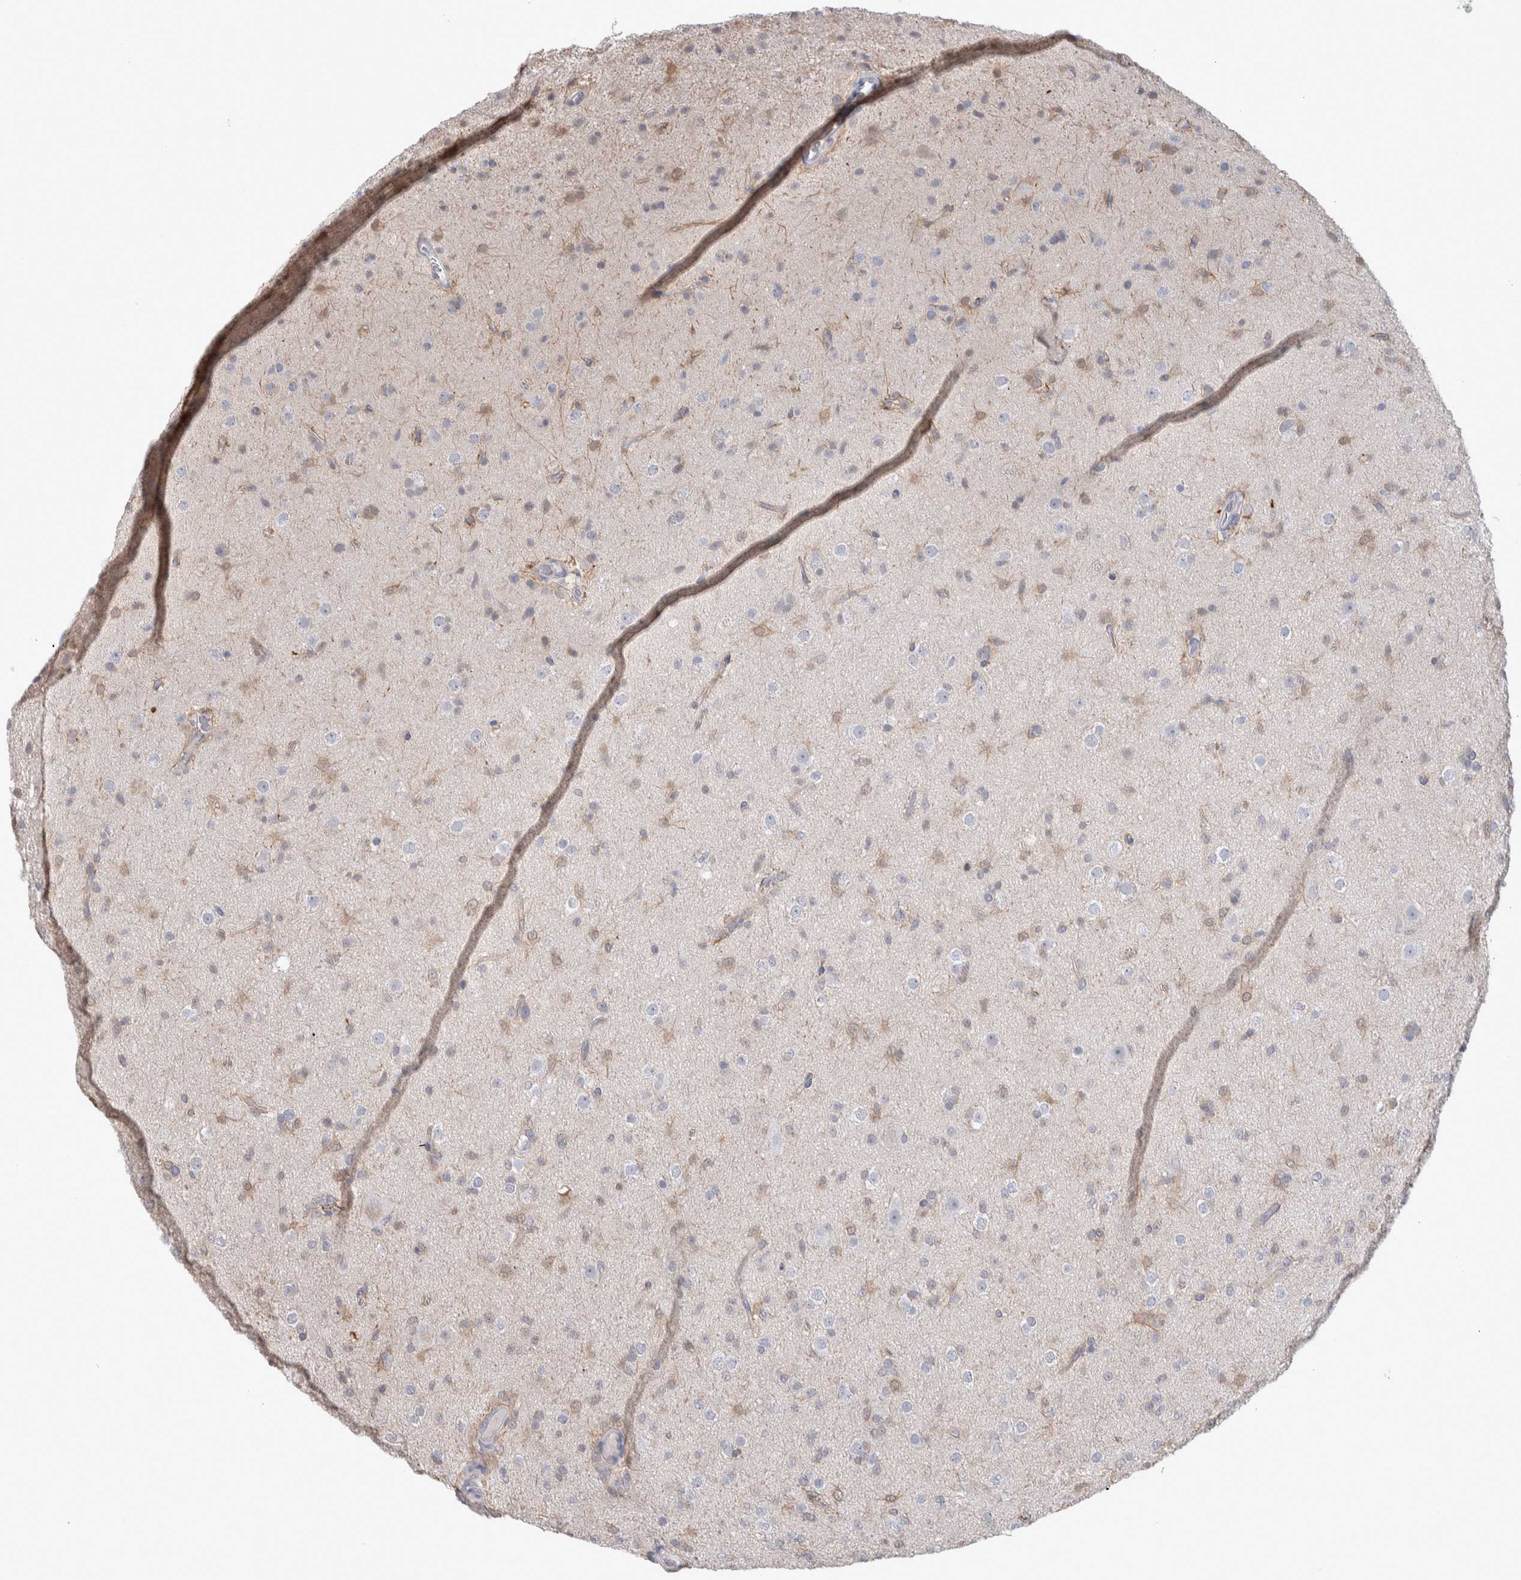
{"staining": {"intensity": "weak", "quantity": "<25%", "location": "cytoplasmic/membranous"}, "tissue": "glioma", "cell_type": "Tumor cells", "image_type": "cancer", "snomed": [{"axis": "morphology", "description": "Glioma, malignant, Low grade"}, {"axis": "topography", "description": "Brain"}], "caption": "Low-grade glioma (malignant) was stained to show a protein in brown. There is no significant expression in tumor cells.", "gene": "HTATIP2", "patient": {"sex": "male", "age": 65}}